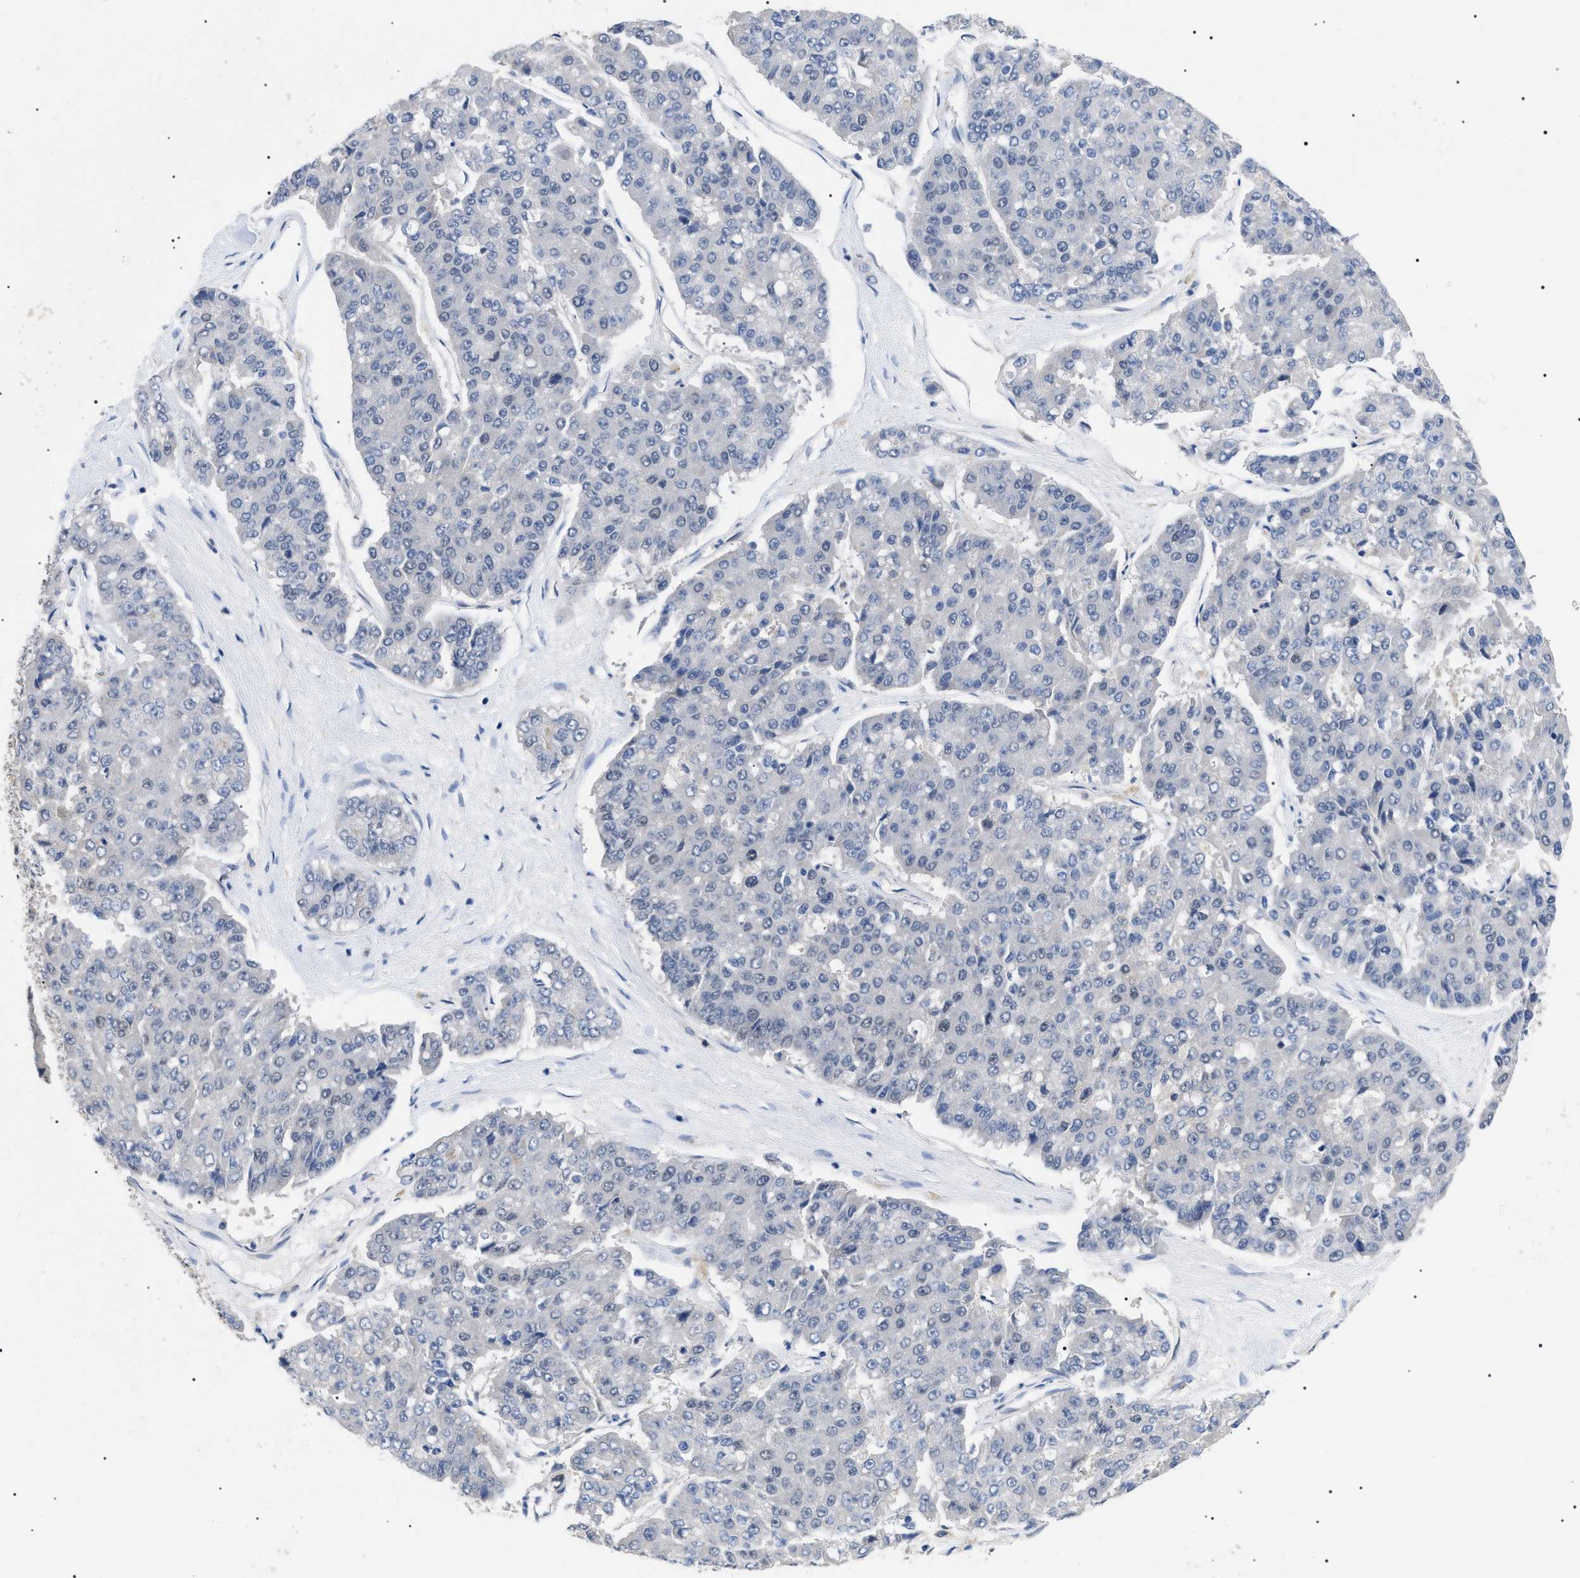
{"staining": {"intensity": "negative", "quantity": "none", "location": "none"}, "tissue": "pancreatic cancer", "cell_type": "Tumor cells", "image_type": "cancer", "snomed": [{"axis": "morphology", "description": "Adenocarcinoma, NOS"}, {"axis": "topography", "description": "Pancreas"}], "caption": "Pancreatic adenocarcinoma was stained to show a protein in brown. There is no significant positivity in tumor cells.", "gene": "GARRE1", "patient": {"sex": "male", "age": 50}}